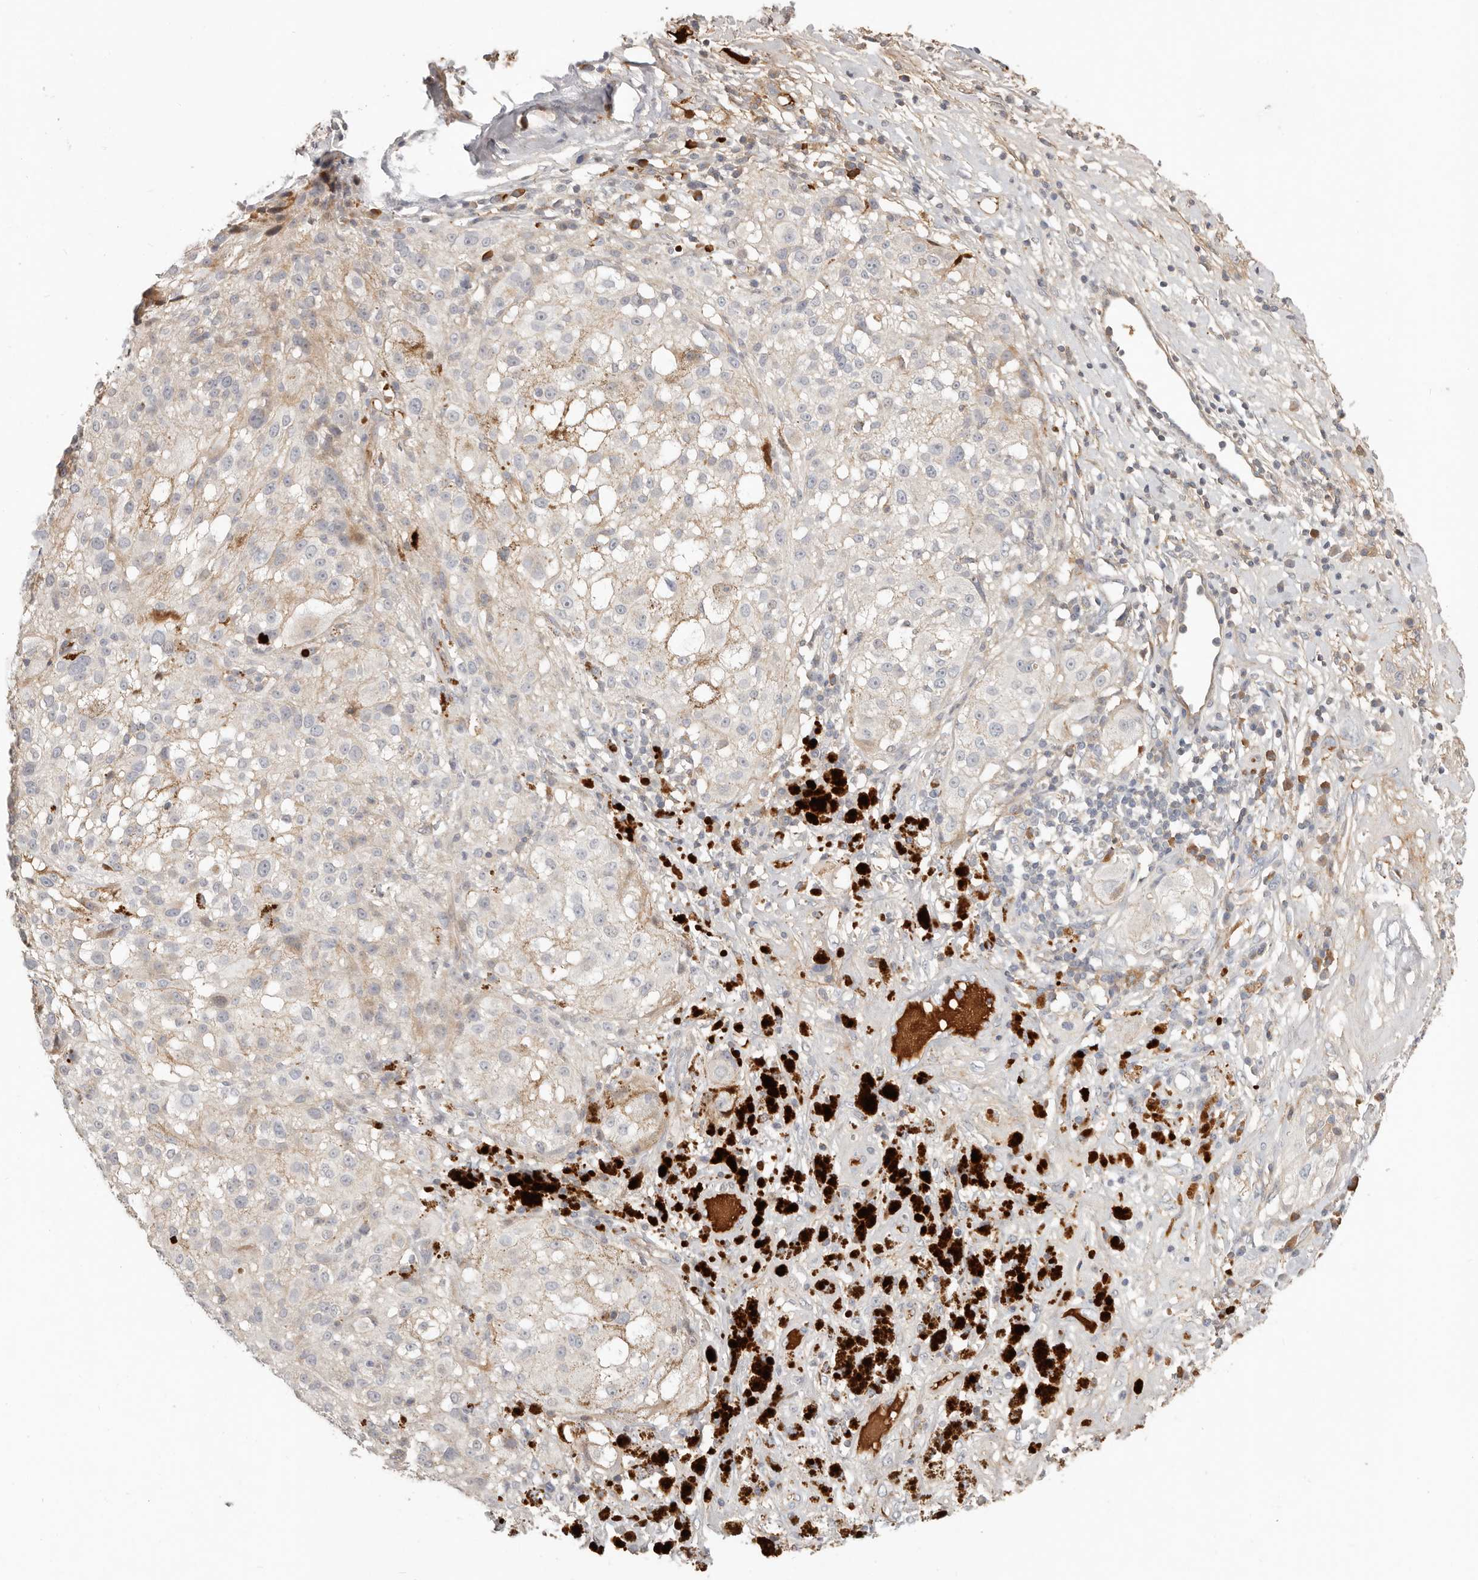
{"staining": {"intensity": "negative", "quantity": "none", "location": "none"}, "tissue": "melanoma", "cell_type": "Tumor cells", "image_type": "cancer", "snomed": [{"axis": "morphology", "description": "Necrosis, NOS"}, {"axis": "morphology", "description": "Malignant melanoma, NOS"}, {"axis": "topography", "description": "Skin"}], "caption": "Immunohistochemistry (IHC) of malignant melanoma reveals no positivity in tumor cells.", "gene": "MTFR2", "patient": {"sex": "female", "age": 87}}